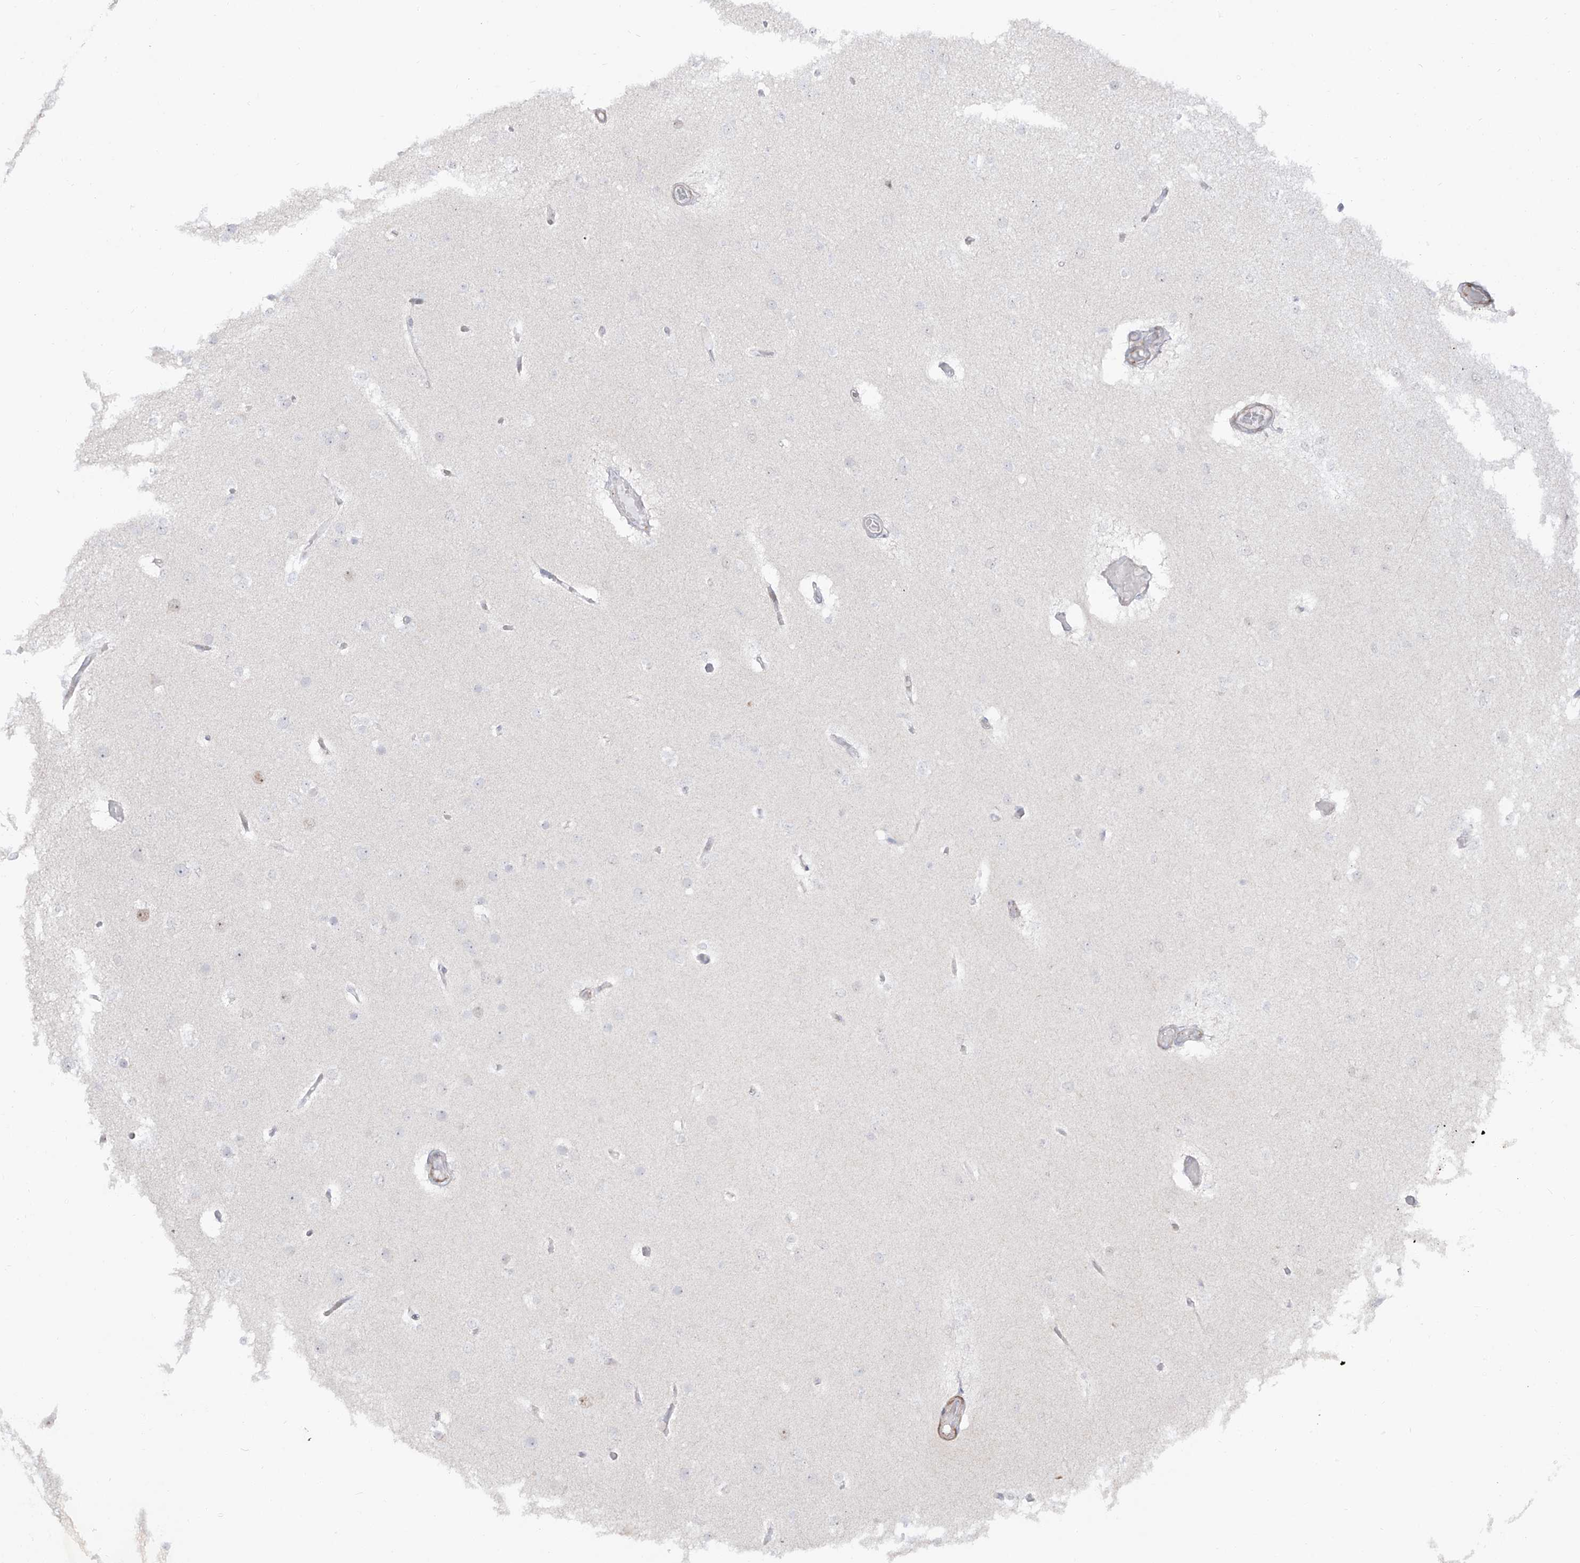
{"staining": {"intensity": "negative", "quantity": "none", "location": "none"}, "tissue": "glioma", "cell_type": "Tumor cells", "image_type": "cancer", "snomed": [{"axis": "morphology", "description": "Glioma, malignant, Low grade"}, {"axis": "topography", "description": "Brain"}], "caption": "An immunohistochemistry (IHC) image of glioma is shown. There is no staining in tumor cells of glioma.", "gene": "ZNF180", "patient": {"sex": "female", "age": 22}}